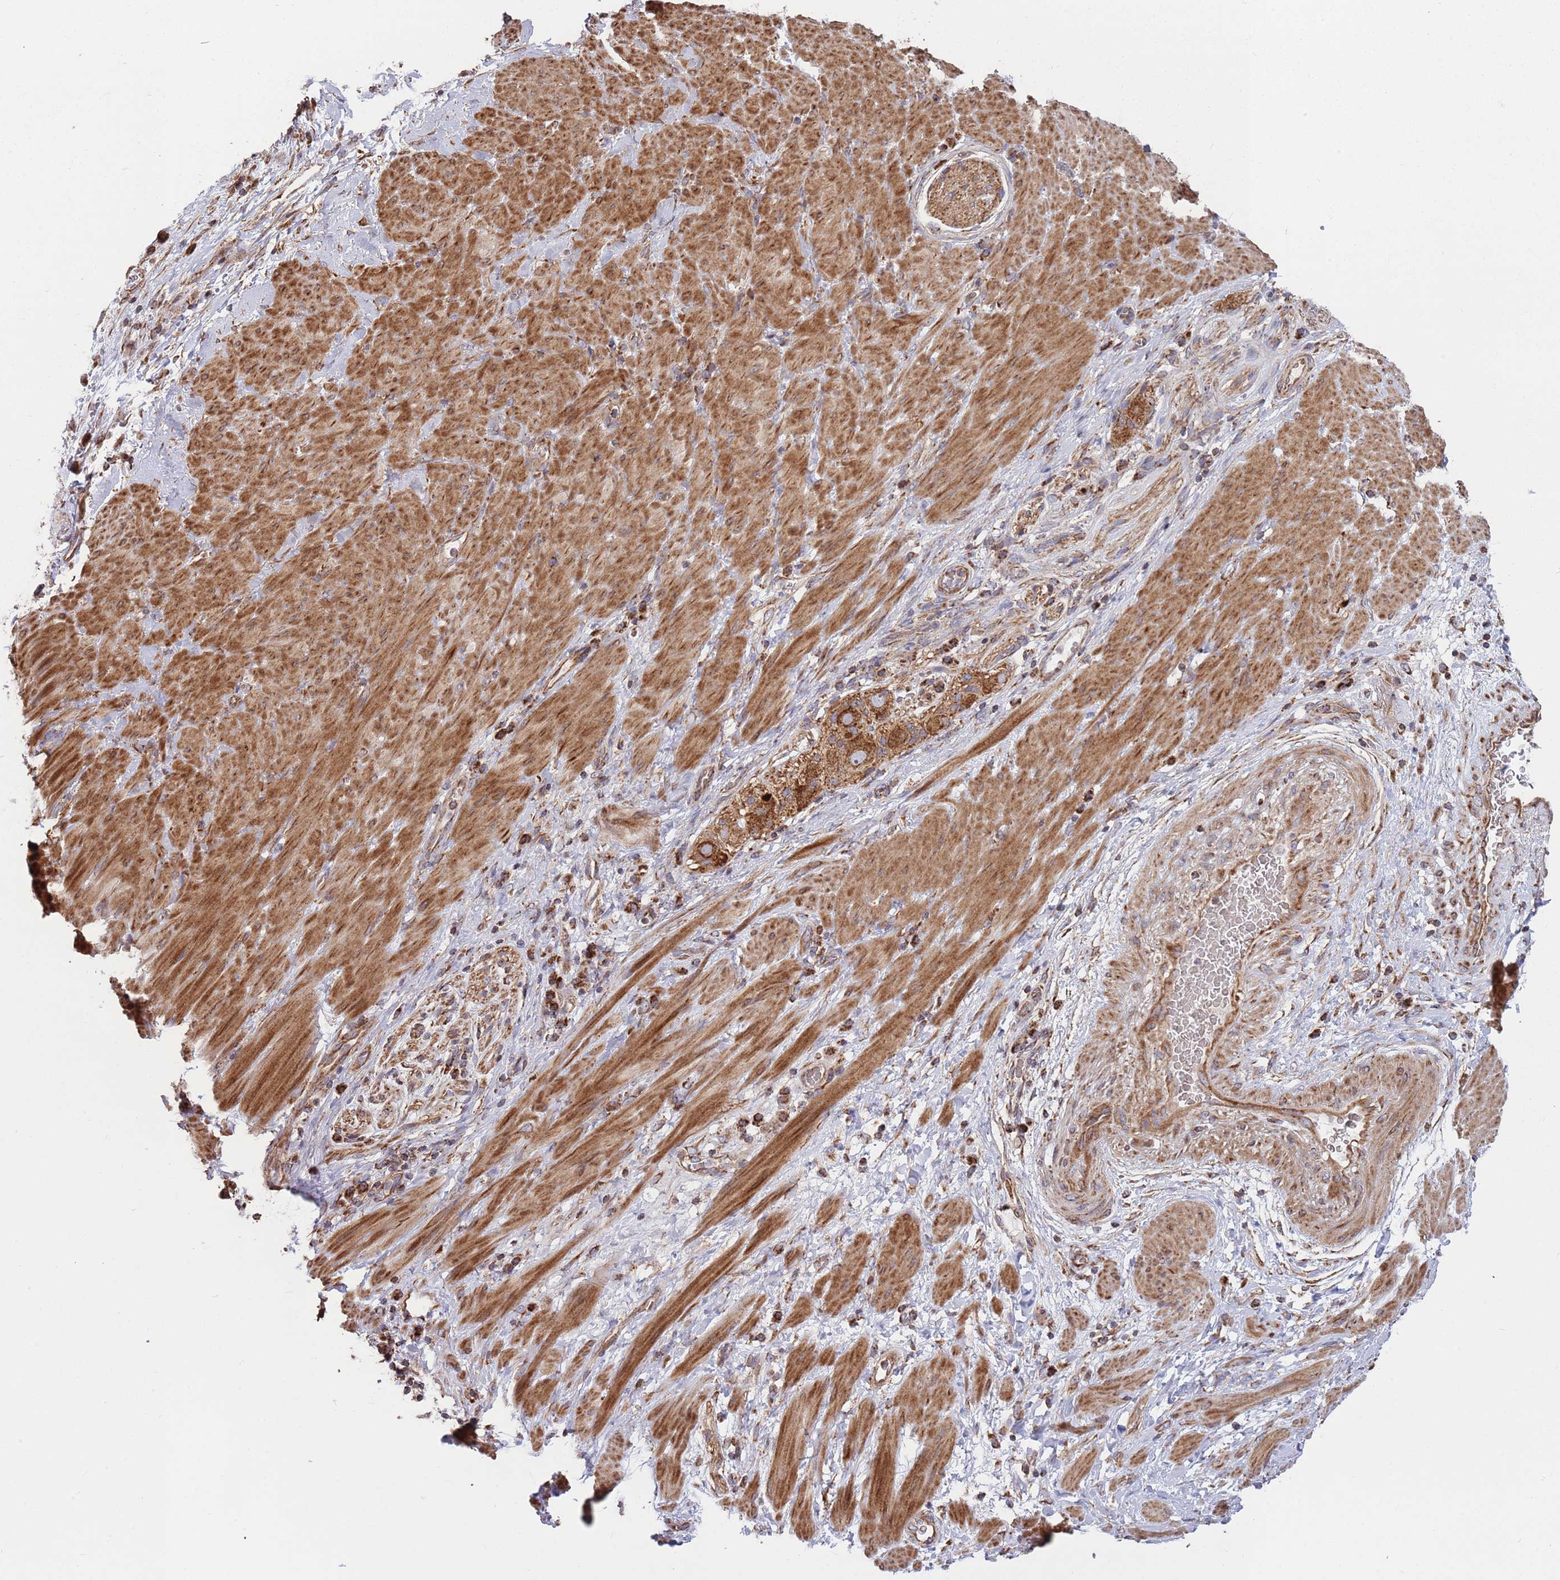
{"staining": {"intensity": "strong", "quantity": ">75%", "location": "cytoplasmic/membranous"}, "tissue": "stomach cancer", "cell_type": "Tumor cells", "image_type": "cancer", "snomed": [{"axis": "morphology", "description": "Normal tissue, NOS"}, {"axis": "morphology", "description": "Adenocarcinoma, NOS"}, {"axis": "topography", "description": "Stomach"}], "caption": "Protein staining of stomach cancer tissue demonstrates strong cytoplasmic/membranous staining in approximately >75% of tumor cells. (DAB (3,3'-diaminobenzidine) IHC, brown staining for protein, blue staining for nuclei).", "gene": "ATP5PD", "patient": {"sex": "female", "age": 64}}